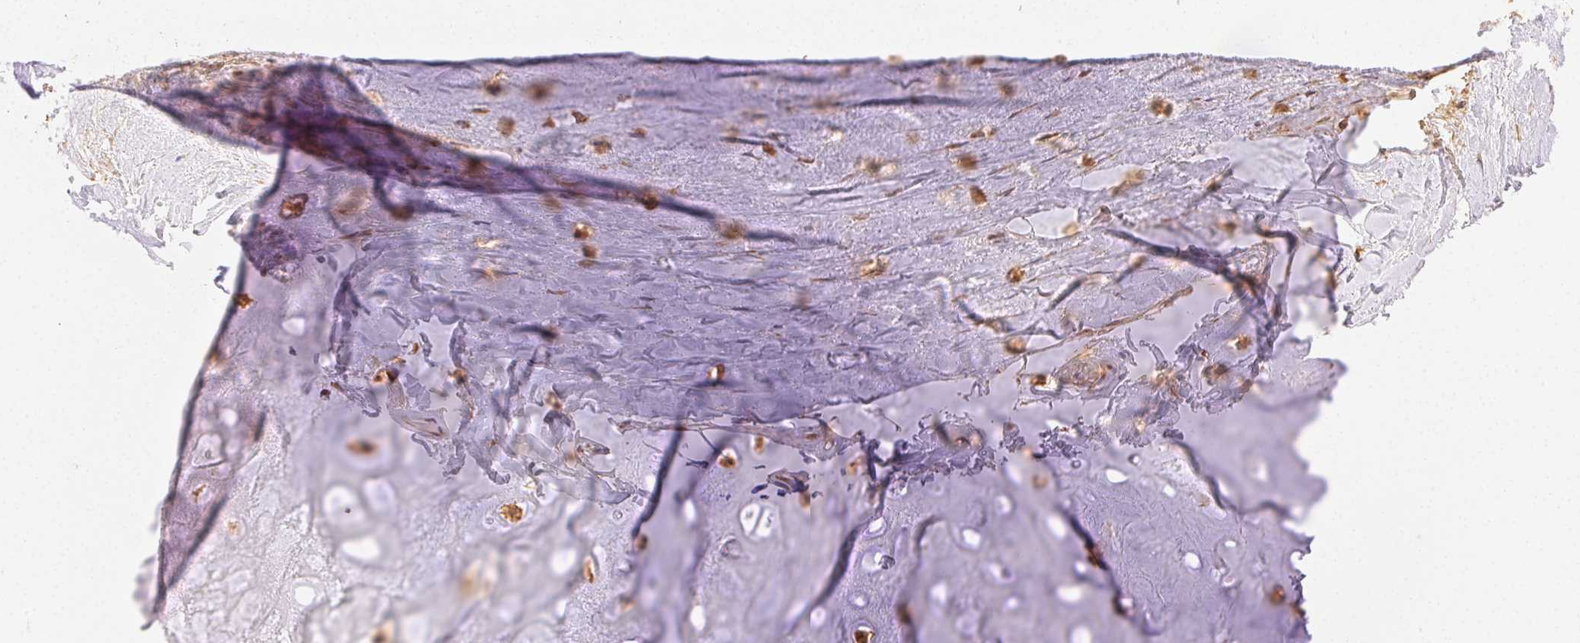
{"staining": {"intensity": "moderate", "quantity": ">75%", "location": "cytoplasmic/membranous"}, "tissue": "soft tissue", "cell_type": "Chondrocytes", "image_type": "normal", "snomed": [{"axis": "morphology", "description": "Normal tissue, NOS"}, {"axis": "topography", "description": "Cartilage tissue"}], "caption": "An immunohistochemistry micrograph of benign tissue is shown. Protein staining in brown labels moderate cytoplasmic/membranous positivity in soft tissue within chondrocytes.", "gene": "ENTREP1", "patient": {"sex": "male", "age": 57}}